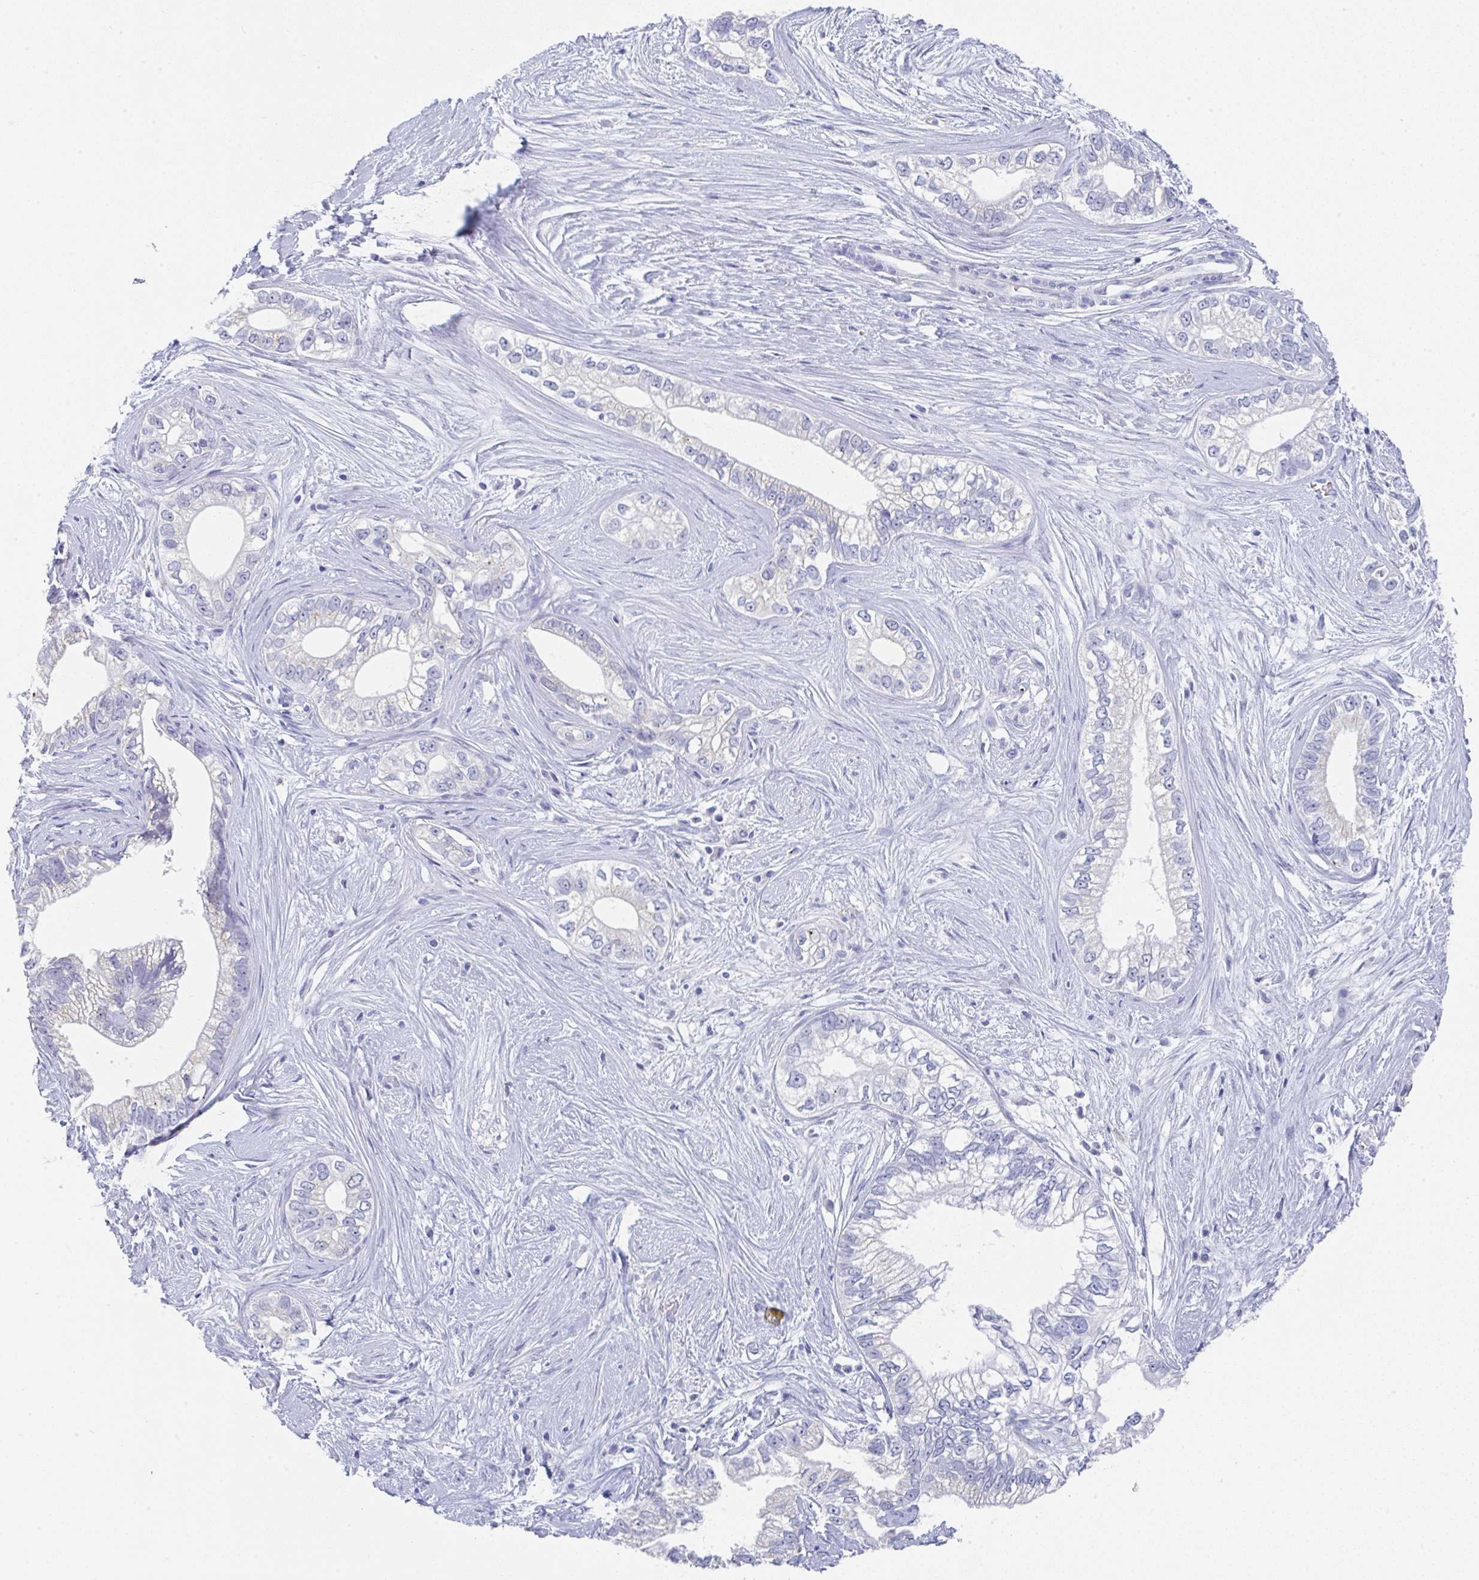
{"staining": {"intensity": "weak", "quantity": "25%-75%", "location": "cytoplasmic/membranous"}, "tissue": "pancreatic cancer", "cell_type": "Tumor cells", "image_type": "cancer", "snomed": [{"axis": "morphology", "description": "Adenocarcinoma, NOS"}, {"axis": "topography", "description": "Pancreas"}], "caption": "A micrograph of pancreatic cancer (adenocarcinoma) stained for a protein reveals weak cytoplasmic/membranous brown staining in tumor cells.", "gene": "TNFRSF8", "patient": {"sex": "male", "age": 70}}